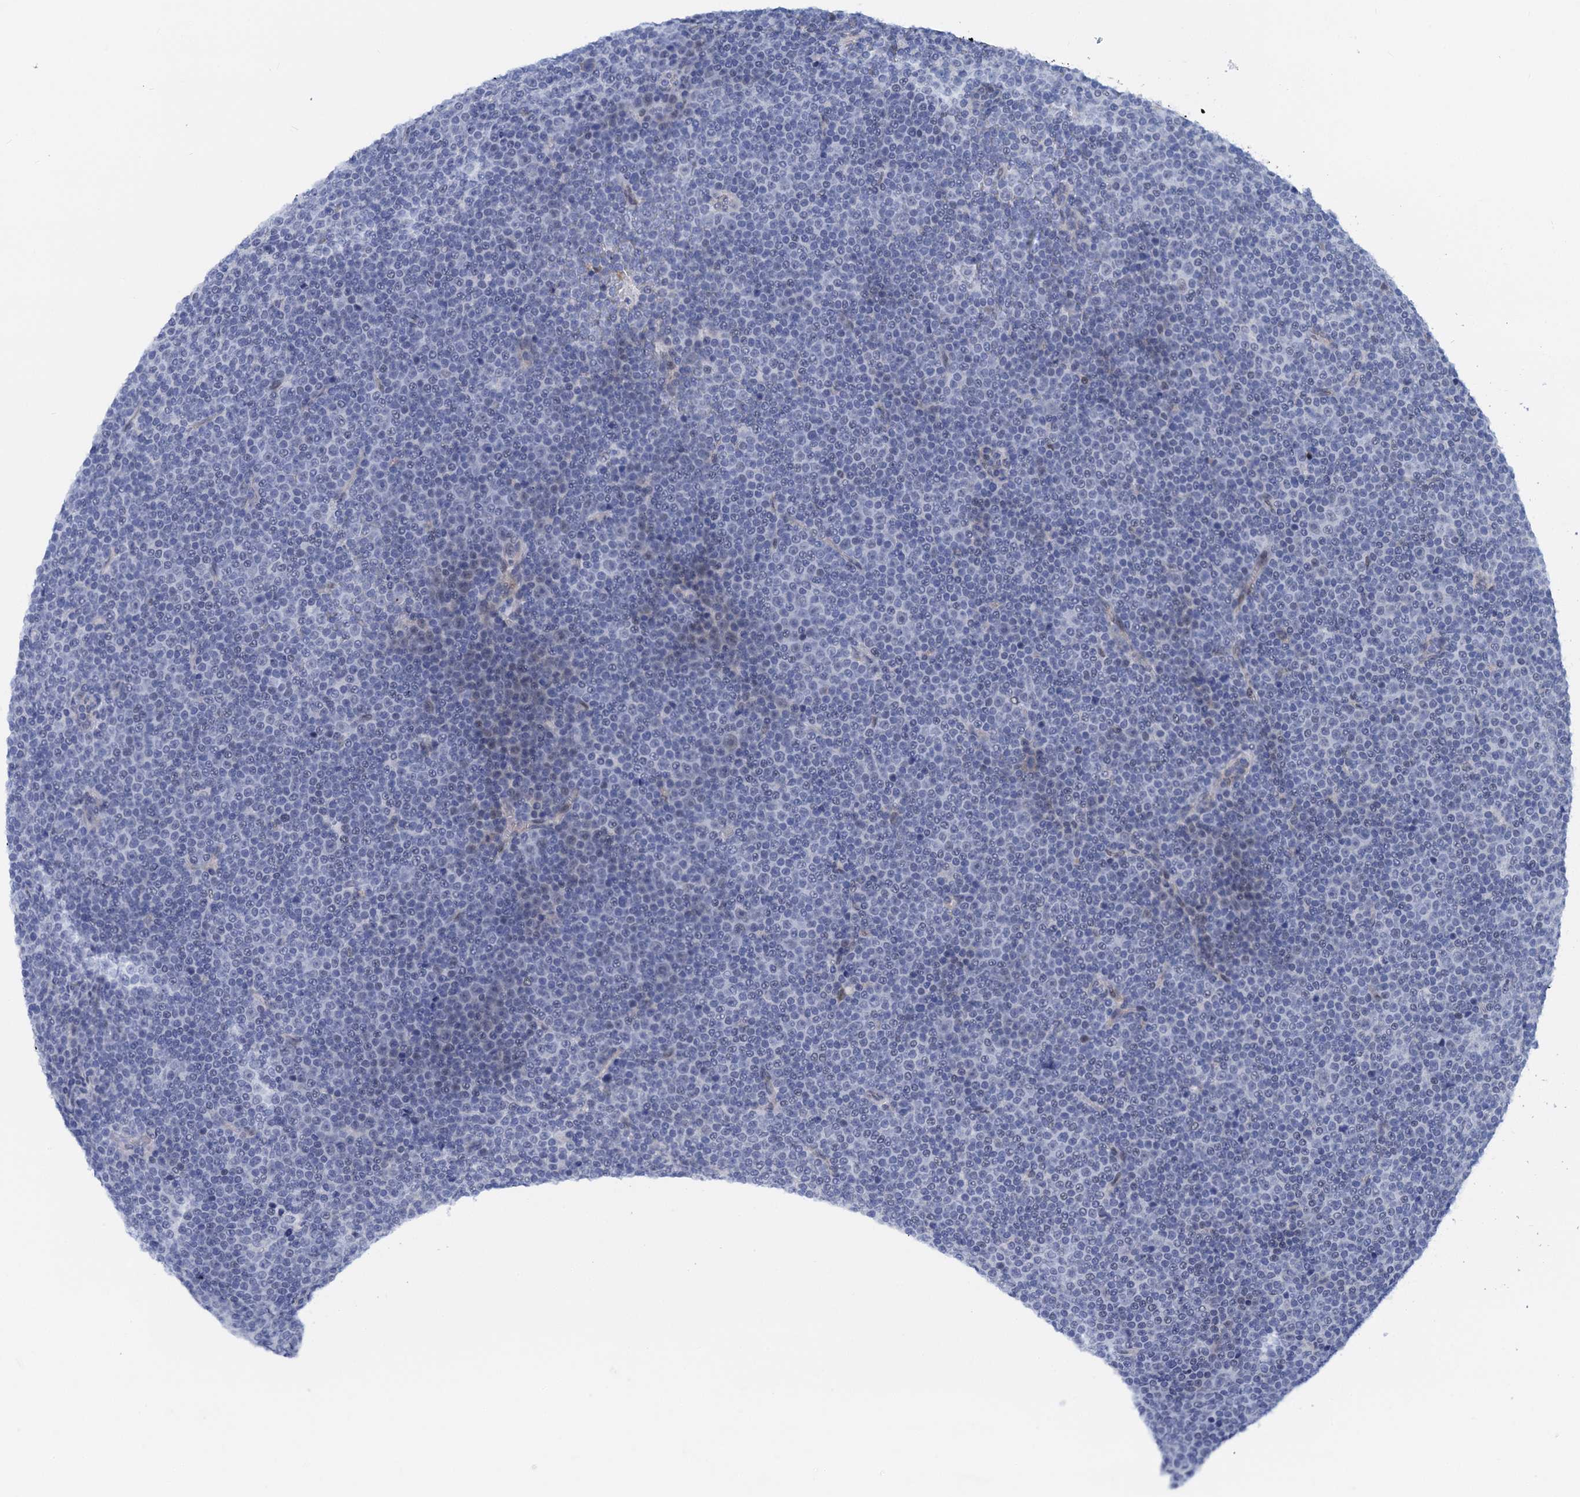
{"staining": {"intensity": "negative", "quantity": "none", "location": "none"}, "tissue": "lymphoma", "cell_type": "Tumor cells", "image_type": "cancer", "snomed": [{"axis": "morphology", "description": "Malignant lymphoma, non-Hodgkin's type, Low grade"}, {"axis": "topography", "description": "Lymph node"}], "caption": "Tumor cells show no significant staining in low-grade malignant lymphoma, non-Hodgkin's type.", "gene": "C16orf87", "patient": {"sex": "female", "age": 67}}